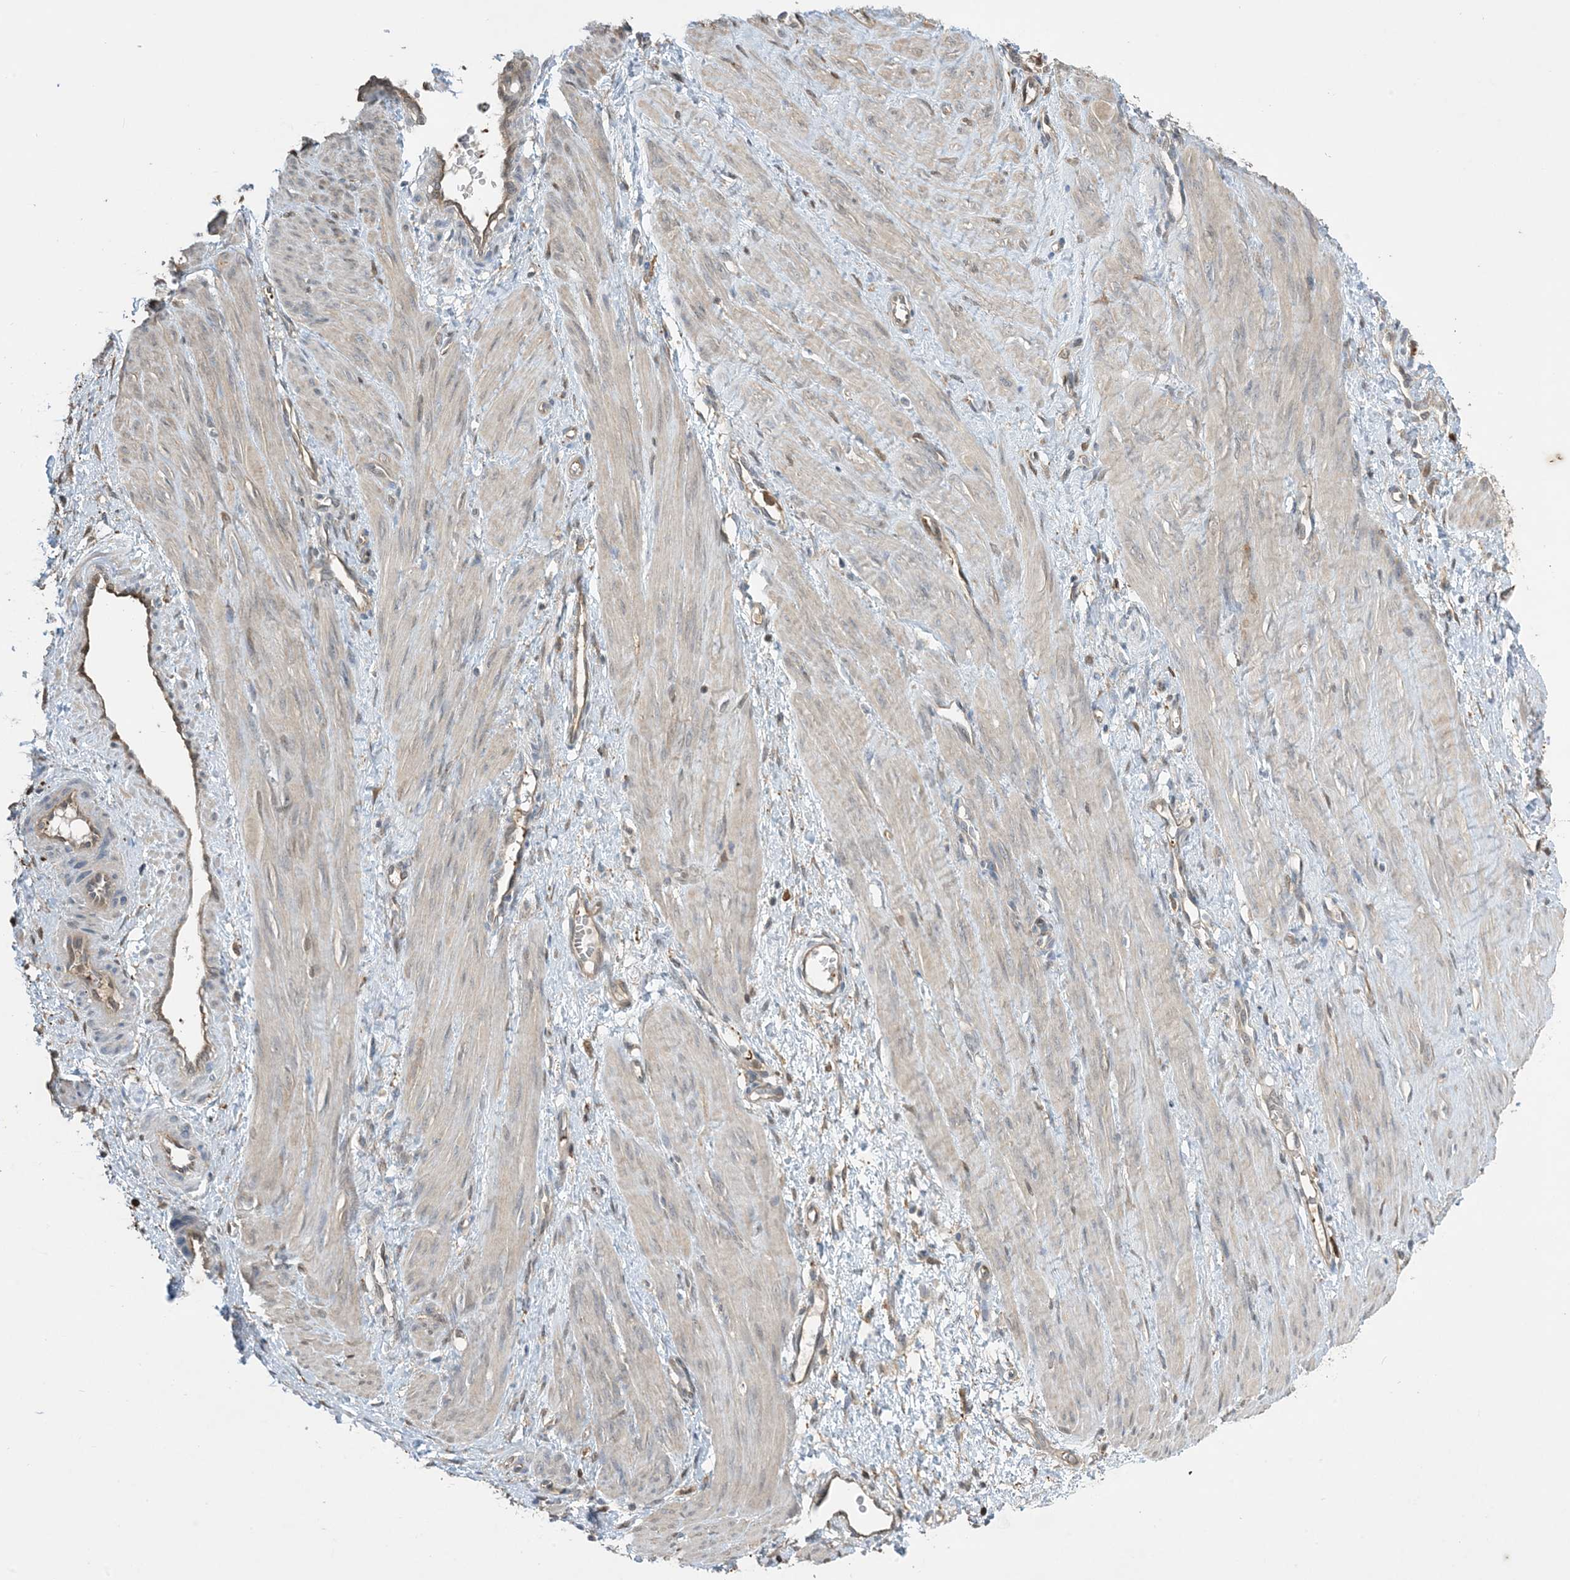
{"staining": {"intensity": "weak", "quantity": "<25%", "location": "cytoplasmic/membranous"}, "tissue": "smooth muscle", "cell_type": "Smooth muscle cells", "image_type": "normal", "snomed": [{"axis": "morphology", "description": "Normal tissue, NOS"}, {"axis": "topography", "description": "Endometrium"}], "caption": "This is a histopathology image of immunohistochemistry staining of benign smooth muscle, which shows no expression in smooth muscle cells.", "gene": "TMSB4X", "patient": {"sex": "female", "age": 33}}